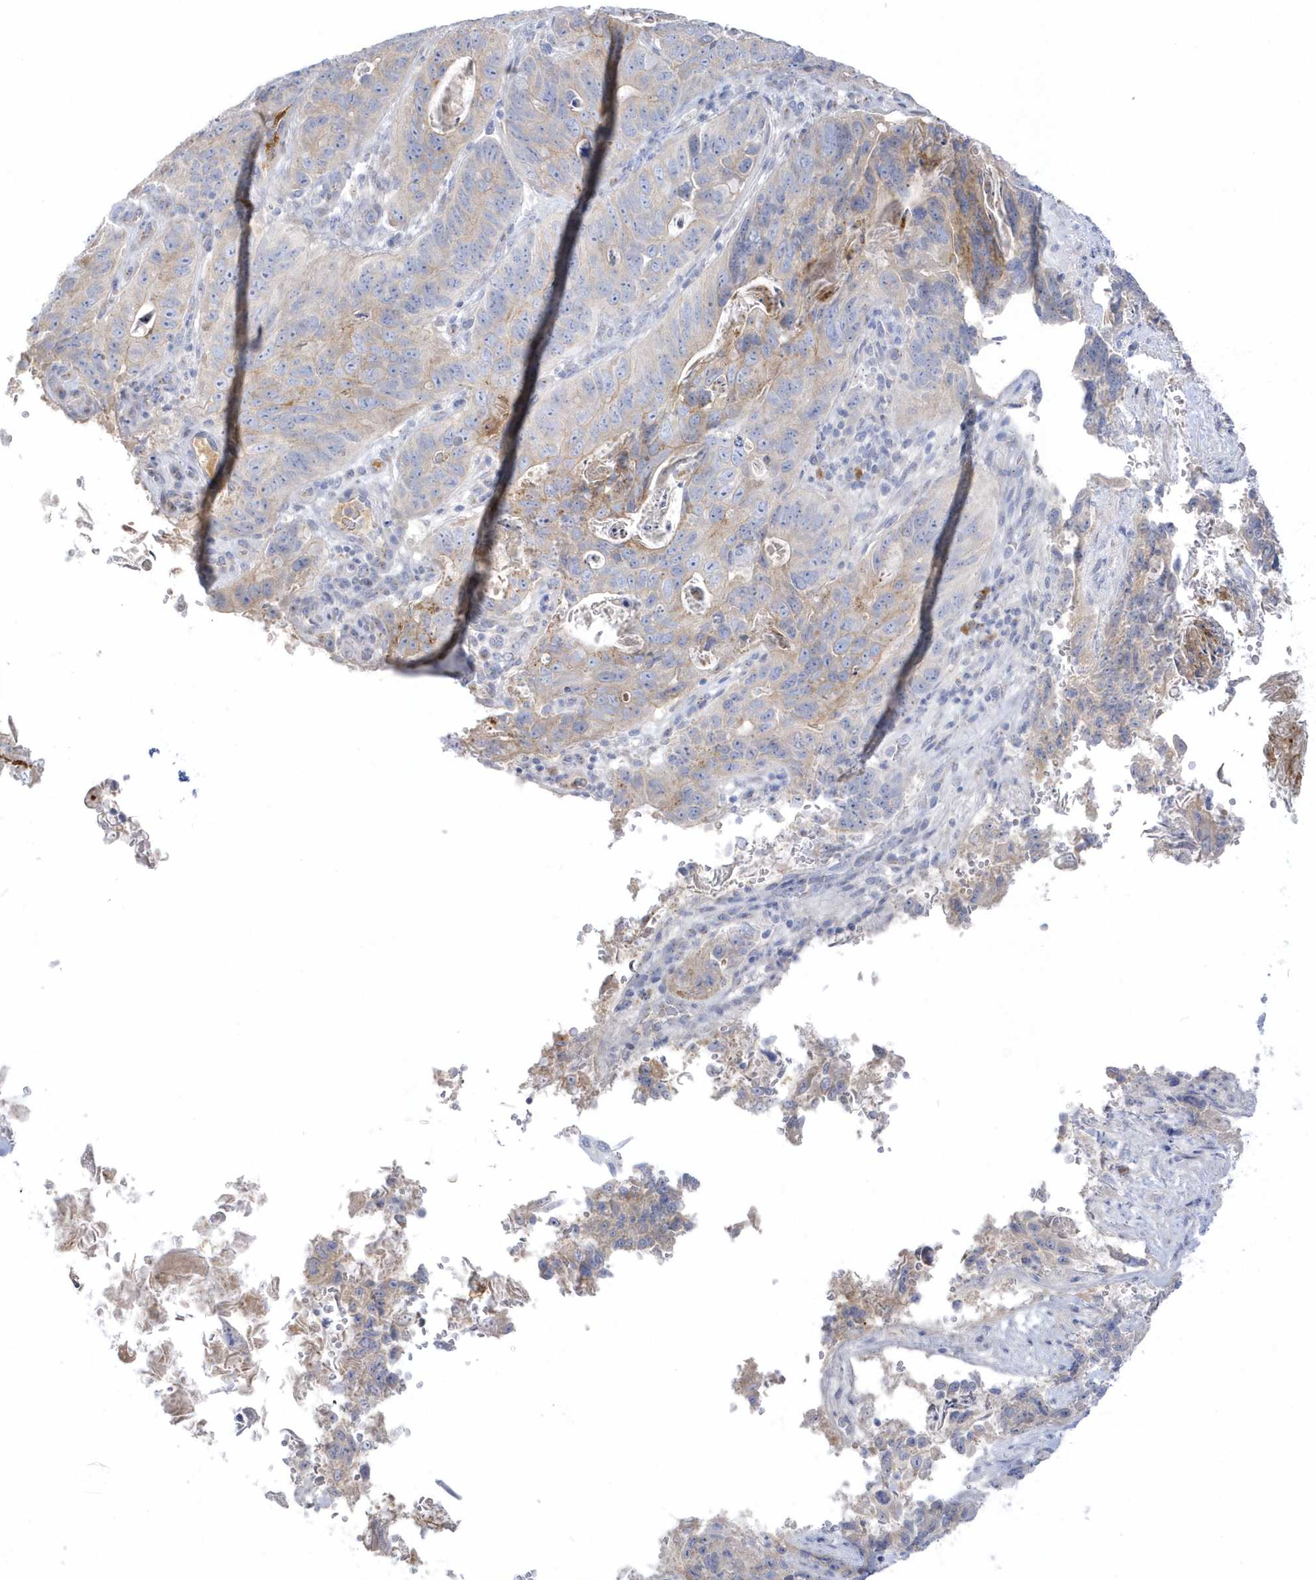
{"staining": {"intensity": "weak", "quantity": "<25%", "location": "cytoplasmic/membranous"}, "tissue": "stomach cancer", "cell_type": "Tumor cells", "image_type": "cancer", "snomed": [{"axis": "morphology", "description": "Normal tissue, NOS"}, {"axis": "morphology", "description": "Adenocarcinoma, NOS"}, {"axis": "topography", "description": "Stomach"}], "caption": "Tumor cells show no significant positivity in adenocarcinoma (stomach). The staining is performed using DAB brown chromogen with nuclei counter-stained in using hematoxylin.", "gene": "SEMA3D", "patient": {"sex": "female", "age": 89}}